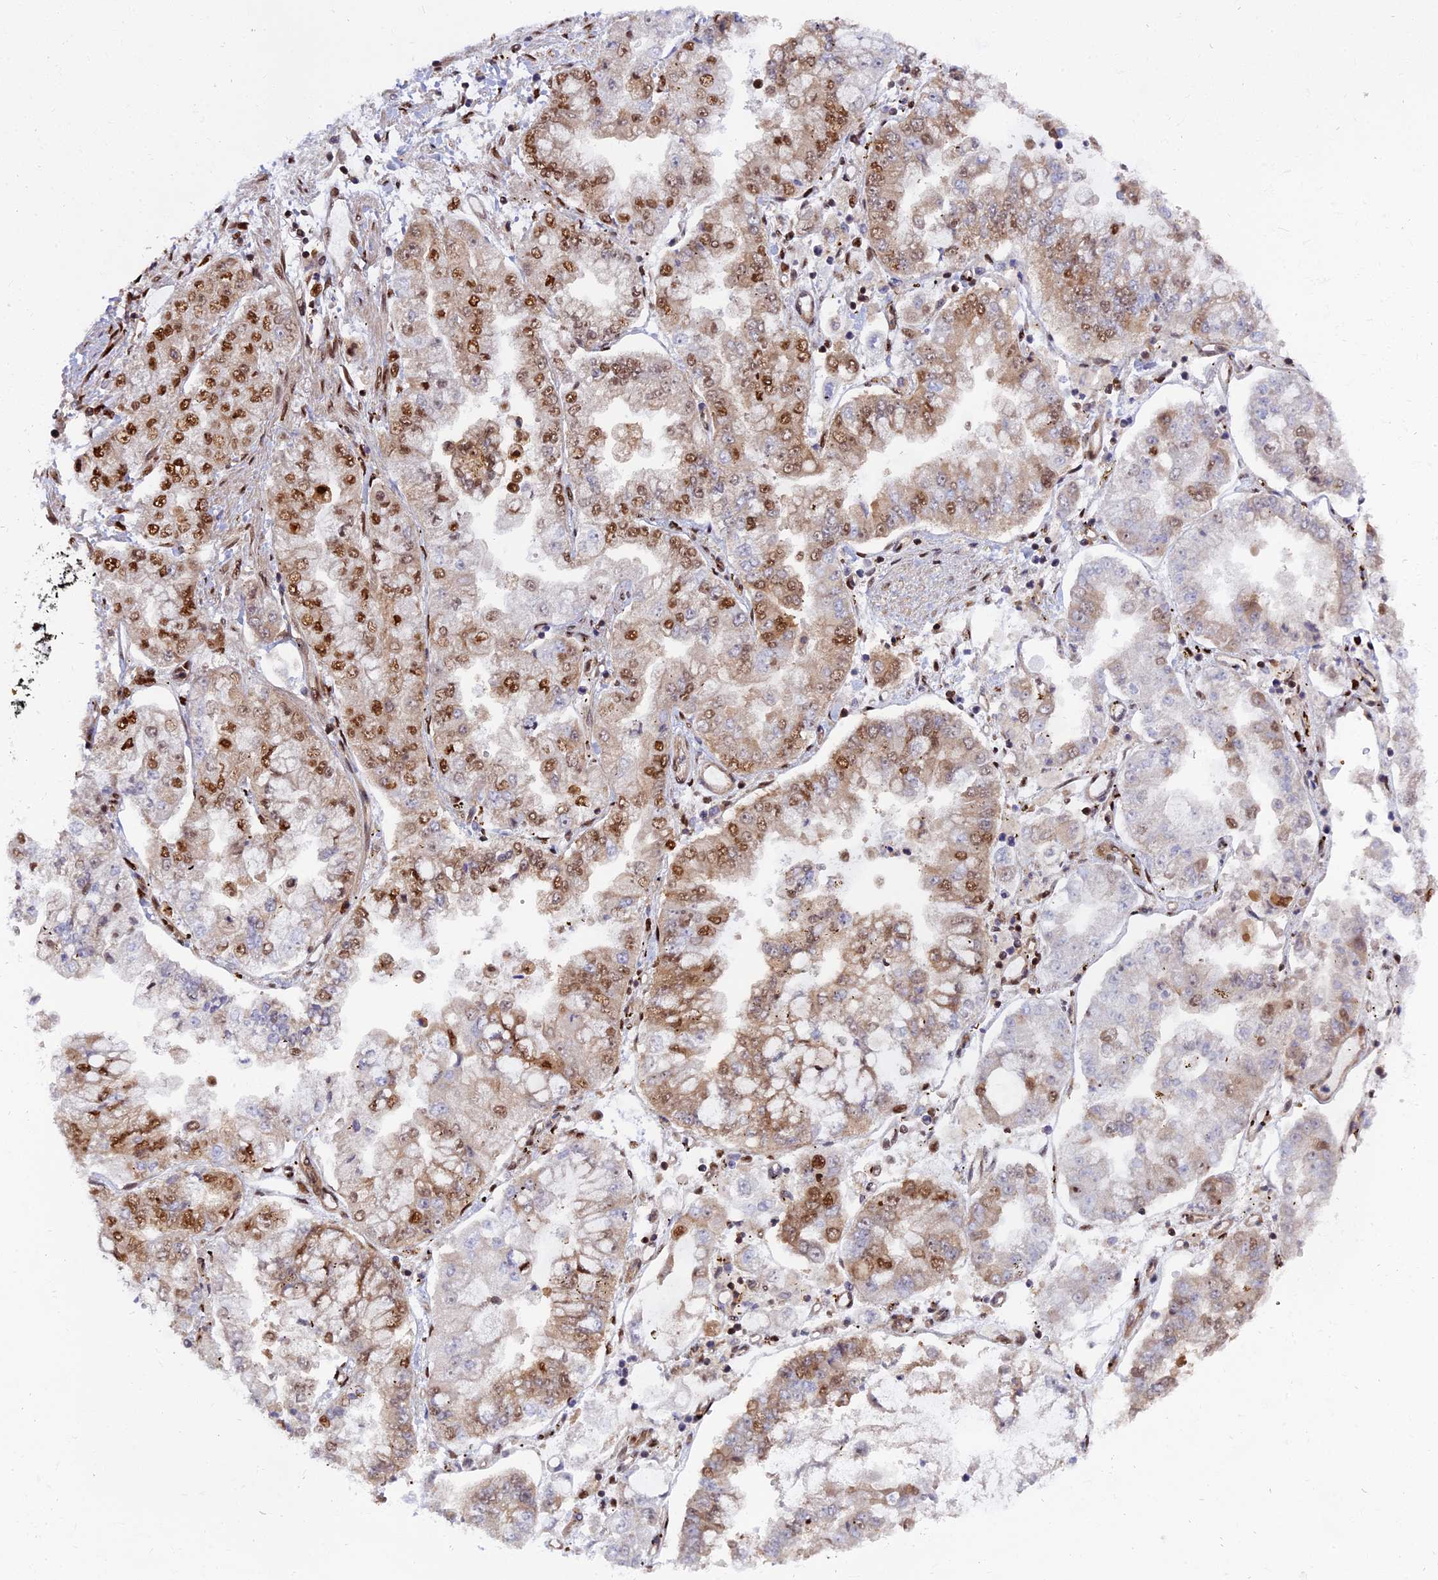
{"staining": {"intensity": "moderate", "quantity": ">75%", "location": "nuclear"}, "tissue": "stomach cancer", "cell_type": "Tumor cells", "image_type": "cancer", "snomed": [{"axis": "morphology", "description": "Adenocarcinoma, NOS"}, {"axis": "topography", "description": "Stomach"}], "caption": "About >75% of tumor cells in human stomach cancer display moderate nuclear protein positivity as visualized by brown immunohistochemical staining.", "gene": "RAMAC", "patient": {"sex": "male", "age": 76}}